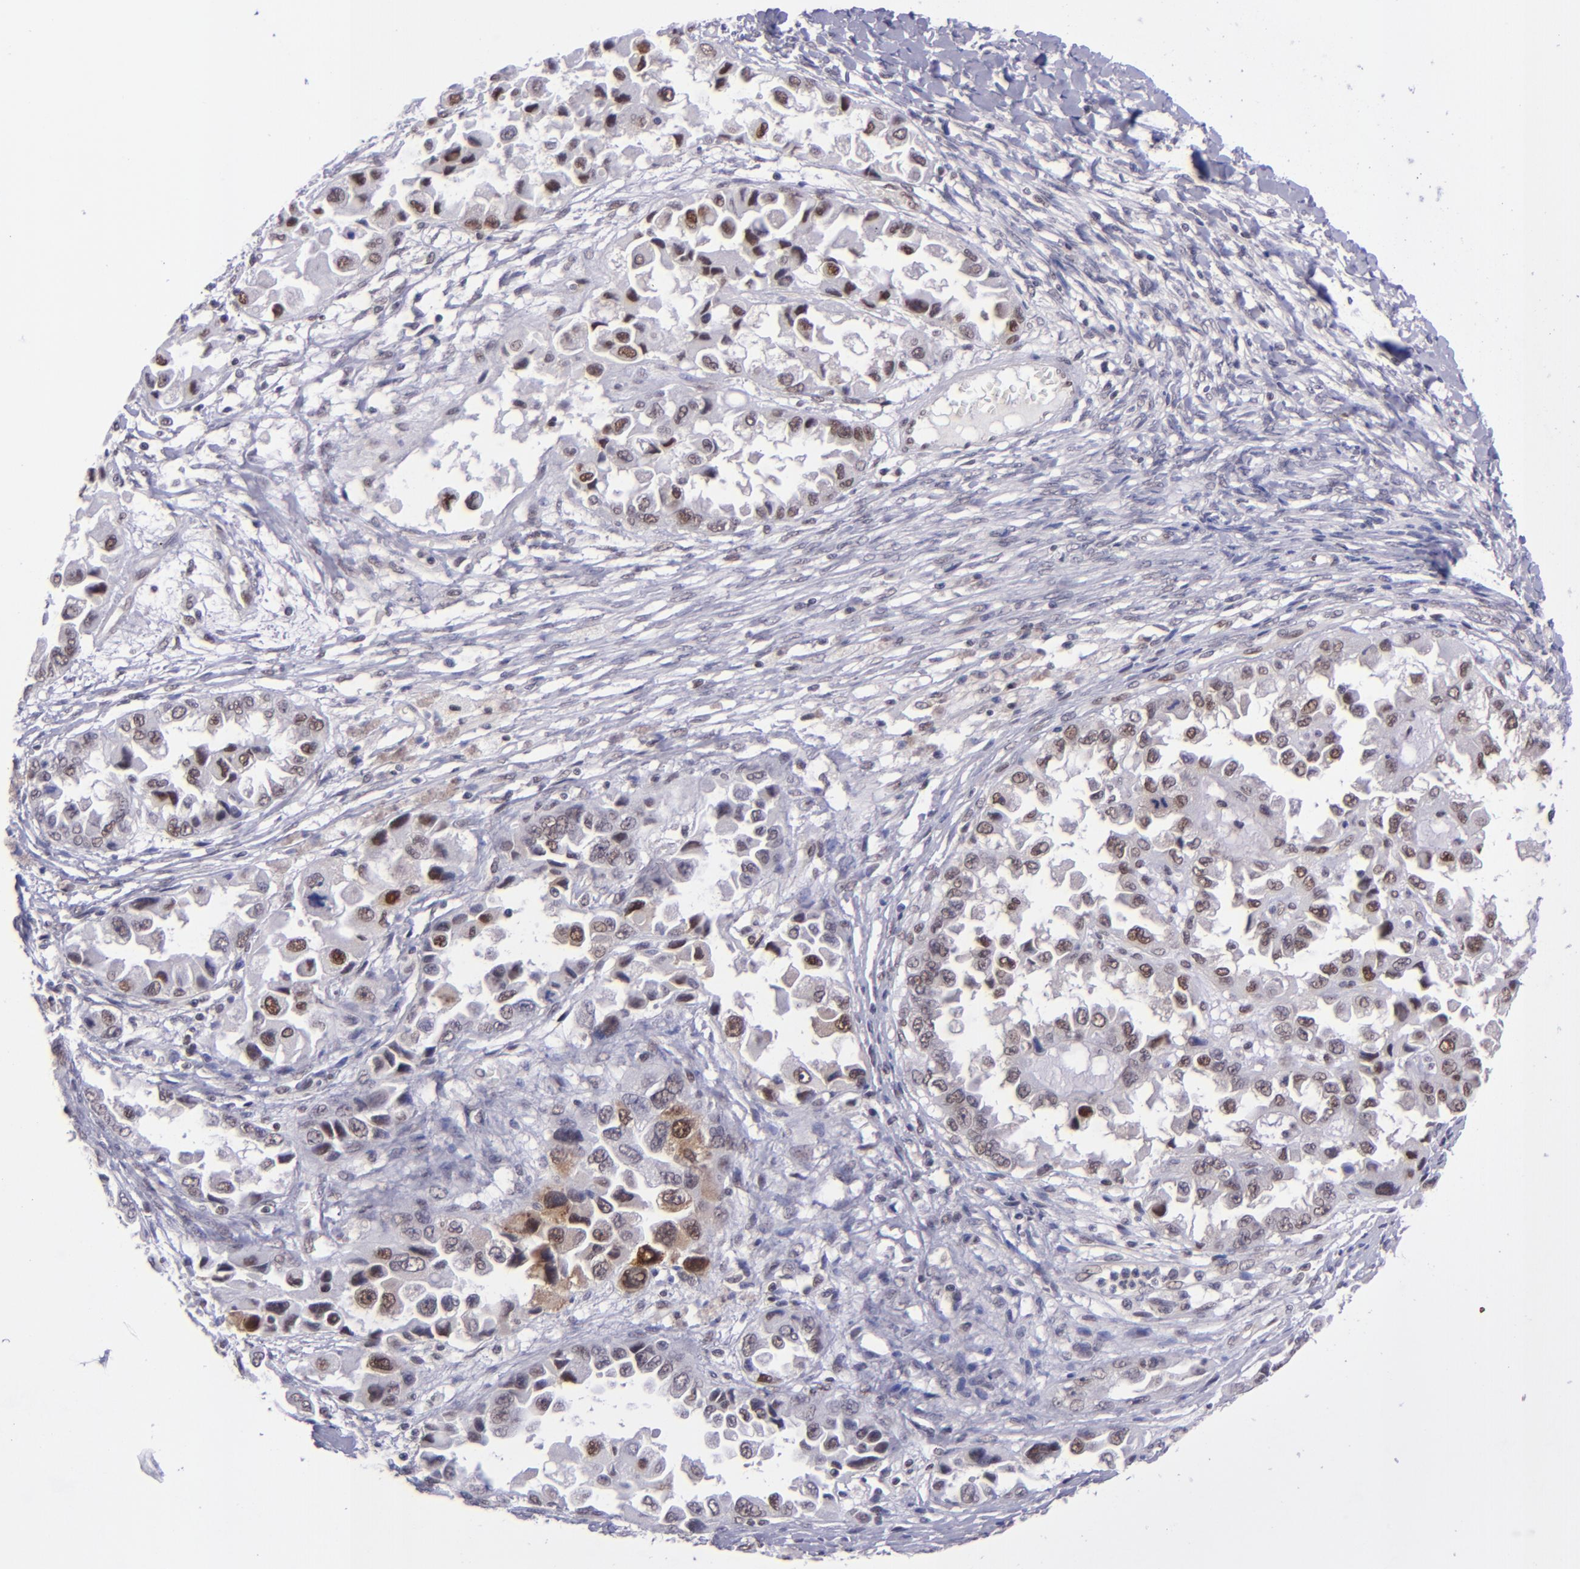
{"staining": {"intensity": "moderate", "quantity": "25%-75%", "location": "nuclear"}, "tissue": "ovarian cancer", "cell_type": "Tumor cells", "image_type": "cancer", "snomed": [{"axis": "morphology", "description": "Cystadenocarcinoma, serous, NOS"}, {"axis": "topography", "description": "Ovary"}], "caption": "Moderate nuclear positivity is seen in about 25%-75% of tumor cells in ovarian serous cystadenocarcinoma.", "gene": "BAG1", "patient": {"sex": "female", "age": 84}}